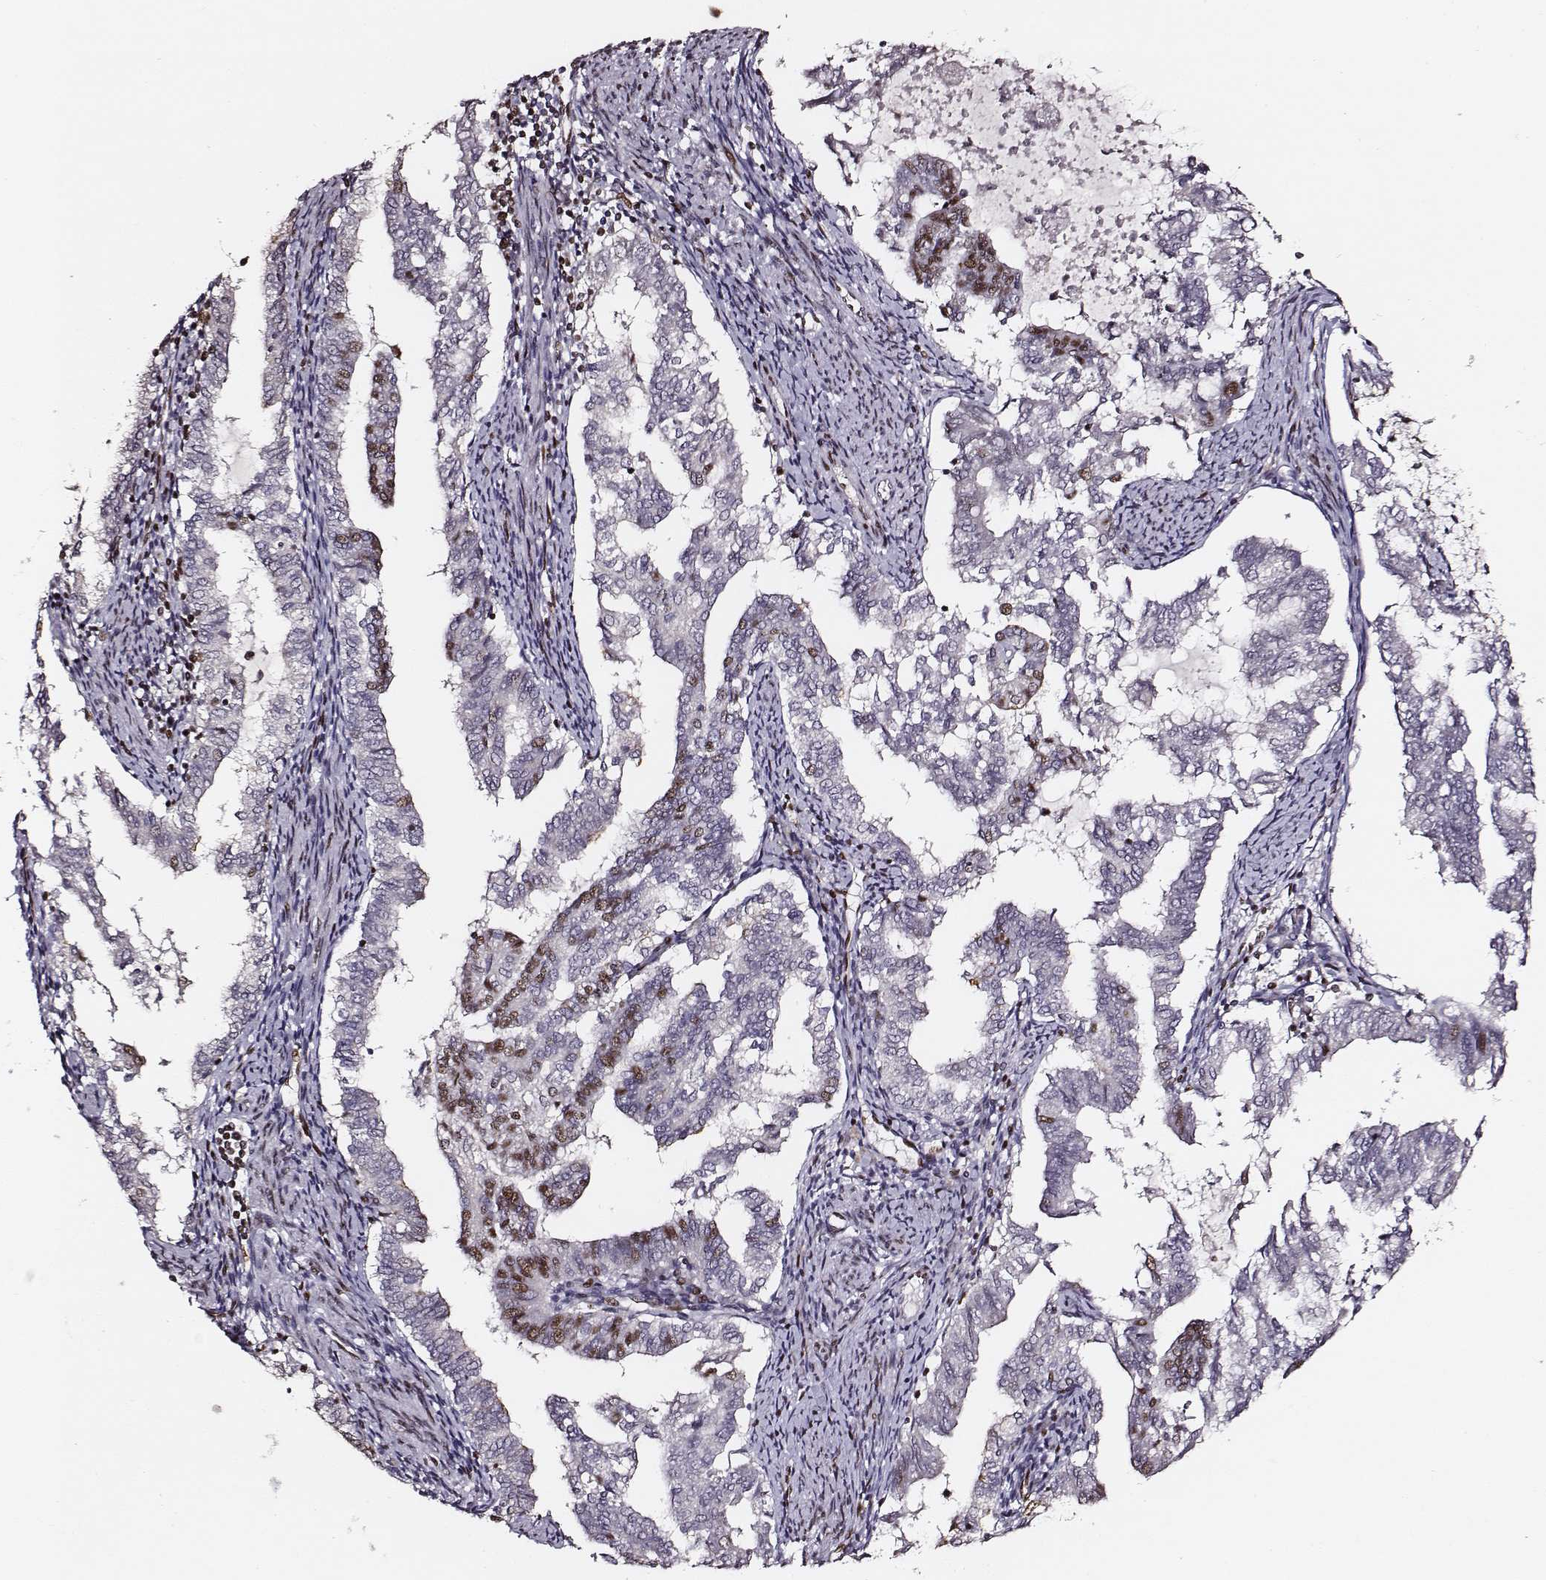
{"staining": {"intensity": "moderate", "quantity": "<25%", "location": "nuclear"}, "tissue": "endometrial cancer", "cell_type": "Tumor cells", "image_type": "cancer", "snomed": [{"axis": "morphology", "description": "Adenocarcinoma, NOS"}, {"axis": "topography", "description": "Endometrium"}], "caption": "Protein expression analysis of human adenocarcinoma (endometrial) reveals moderate nuclear positivity in about <25% of tumor cells.", "gene": "PPARA", "patient": {"sex": "female", "age": 79}}